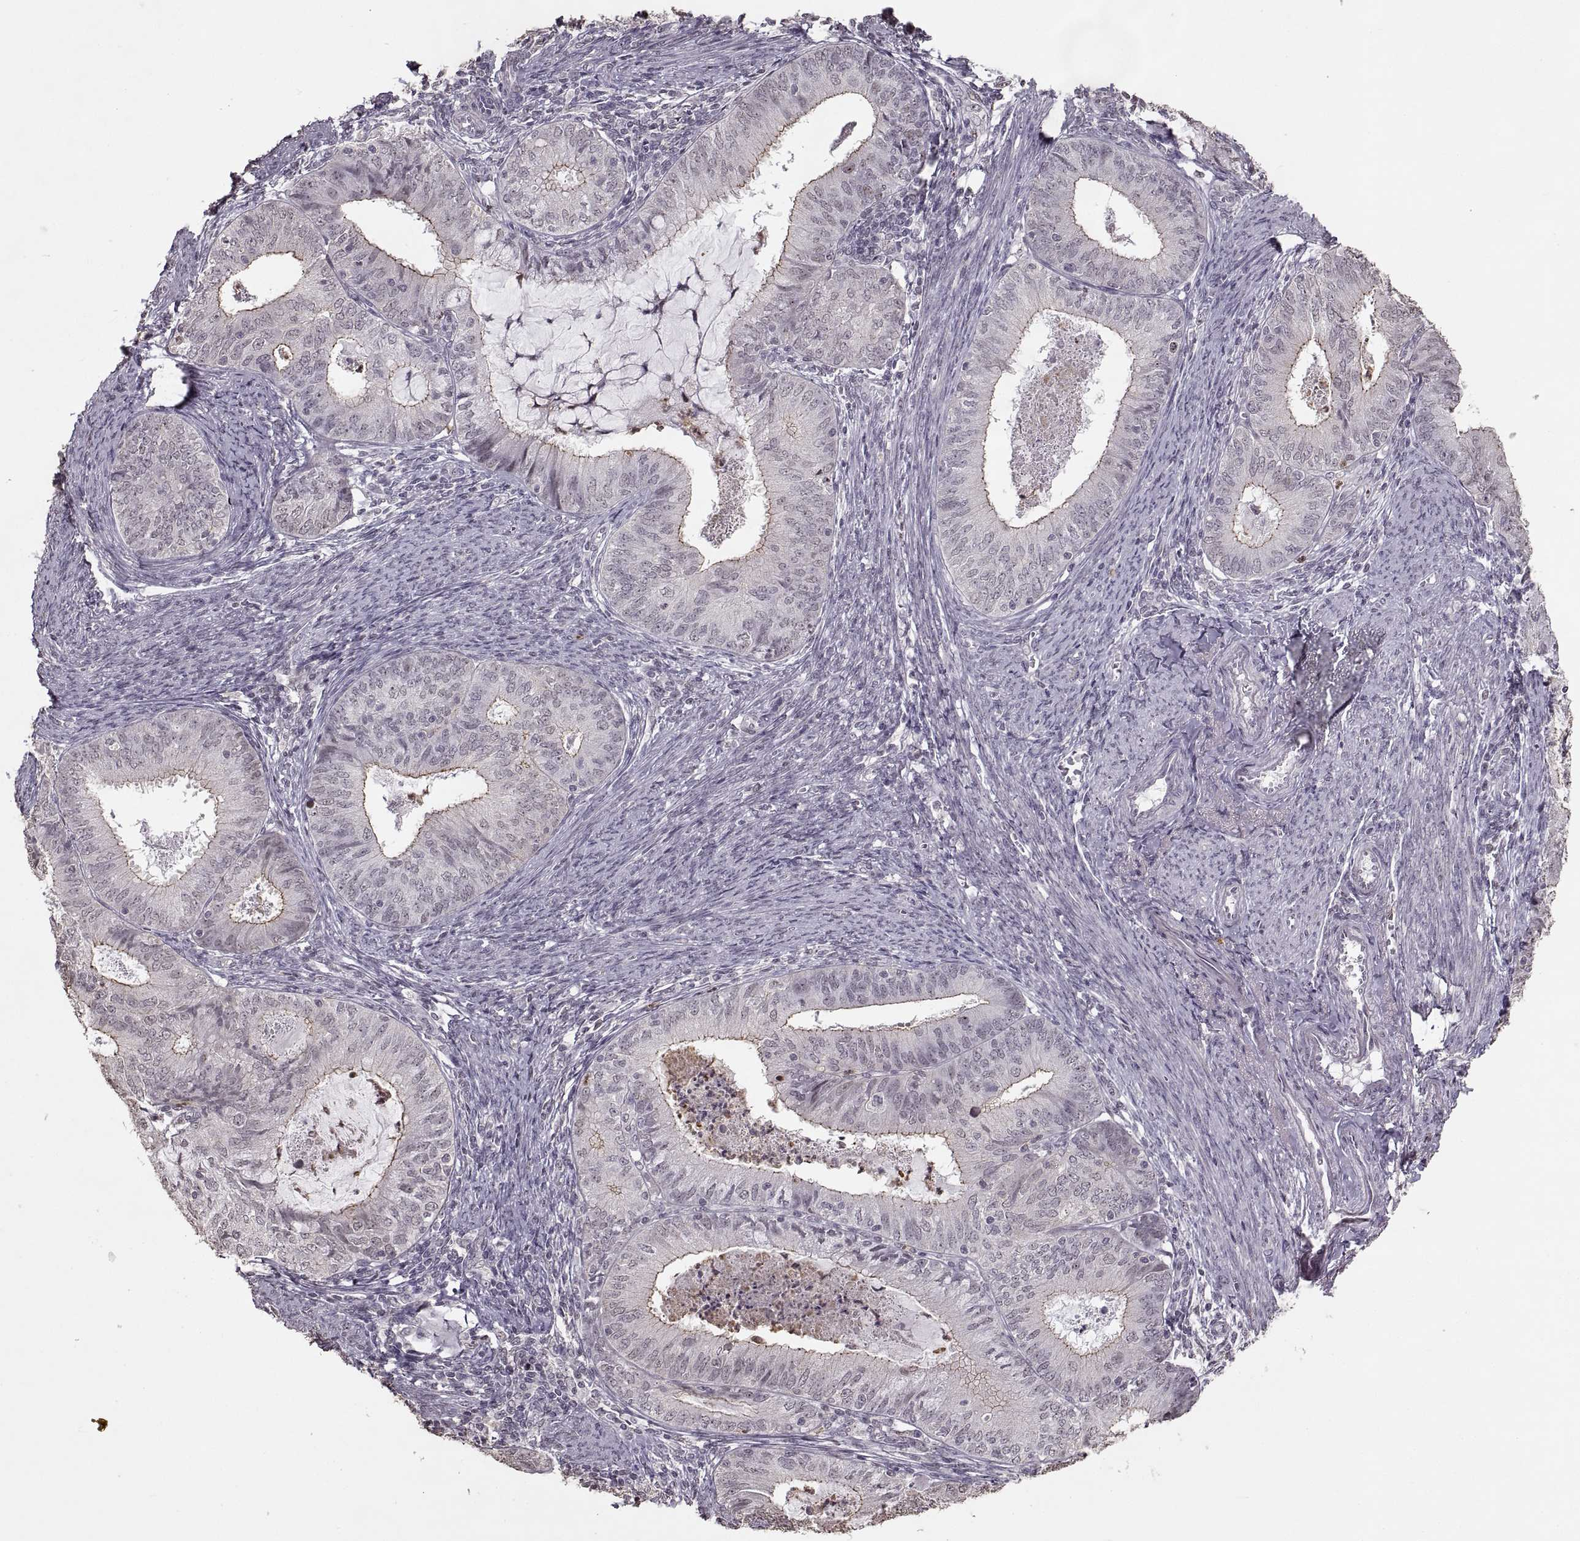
{"staining": {"intensity": "moderate", "quantity": "<25%", "location": "cytoplasmic/membranous"}, "tissue": "endometrial cancer", "cell_type": "Tumor cells", "image_type": "cancer", "snomed": [{"axis": "morphology", "description": "Adenocarcinoma, NOS"}, {"axis": "topography", "description": "Endometrium"}], "caption": "Endometrial cancer (adenocarcinoma) stained for a protein reveals moderate cytoplasmic/membranous positivity in tumor cells. The staining is performed using DAB brown chromogen to label protein expression. The nuclei are counter-stained blue using hematoxylin.", "gene": "PALS1", "patient": {"sex": "female", "age": 57}}